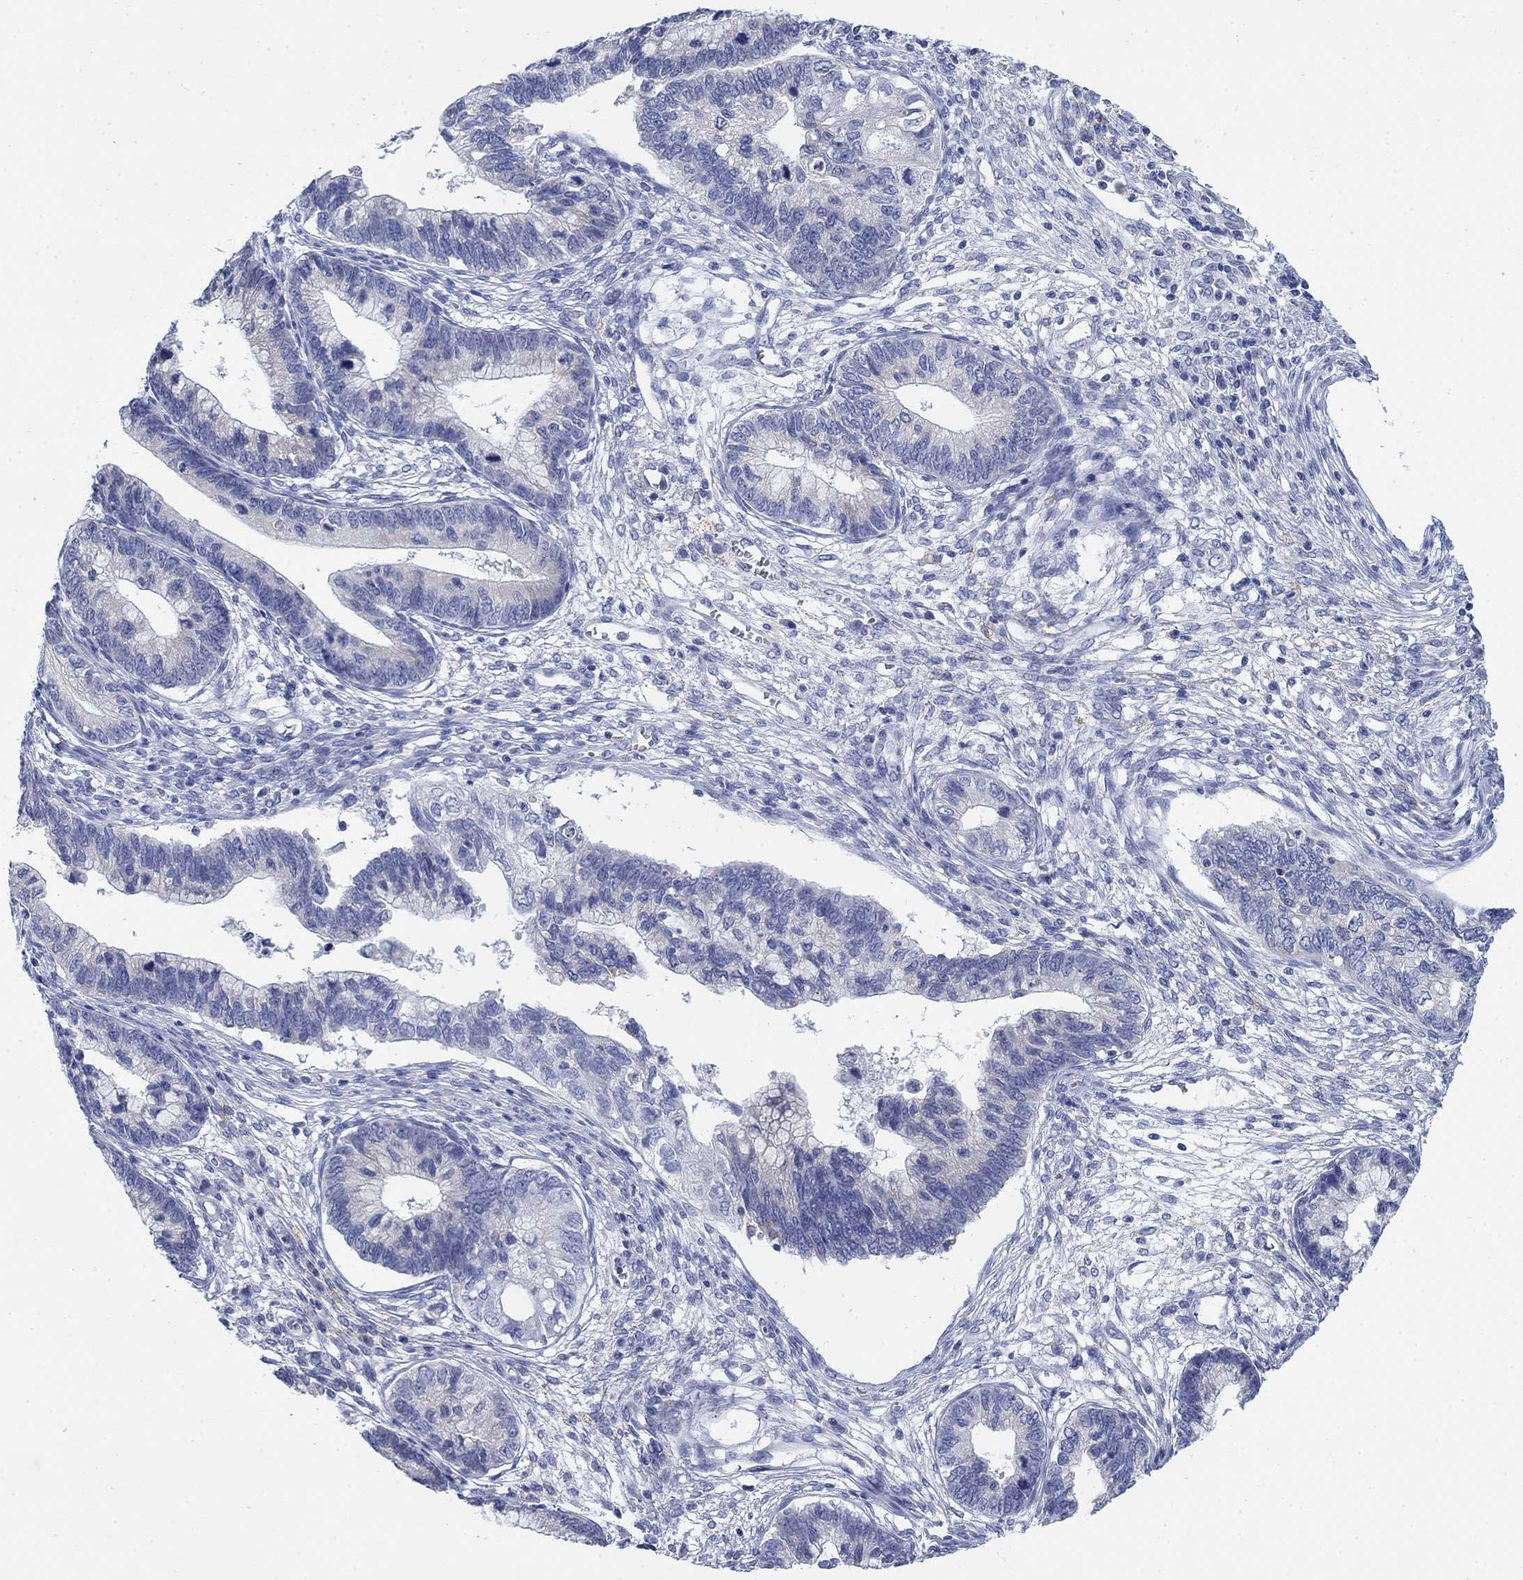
{"staining": {"intensity": "negative", "quantity": "none", "location": "none"}, "tissue": "cervical cancer", "cell_type": "Tumor cells", "image_type": "cancer", "snomed": [{"axis": "morphology", "description": "Adenocarcinoma, NOS"}, {"axis": "topography", "description": "Cervix"}], "caption": "Image shows no significant protein staining in tumor cells of cervical adenocarcinoma.", "gene": "SCCPDH", "patient": {"sex": "female", "age": 44}}